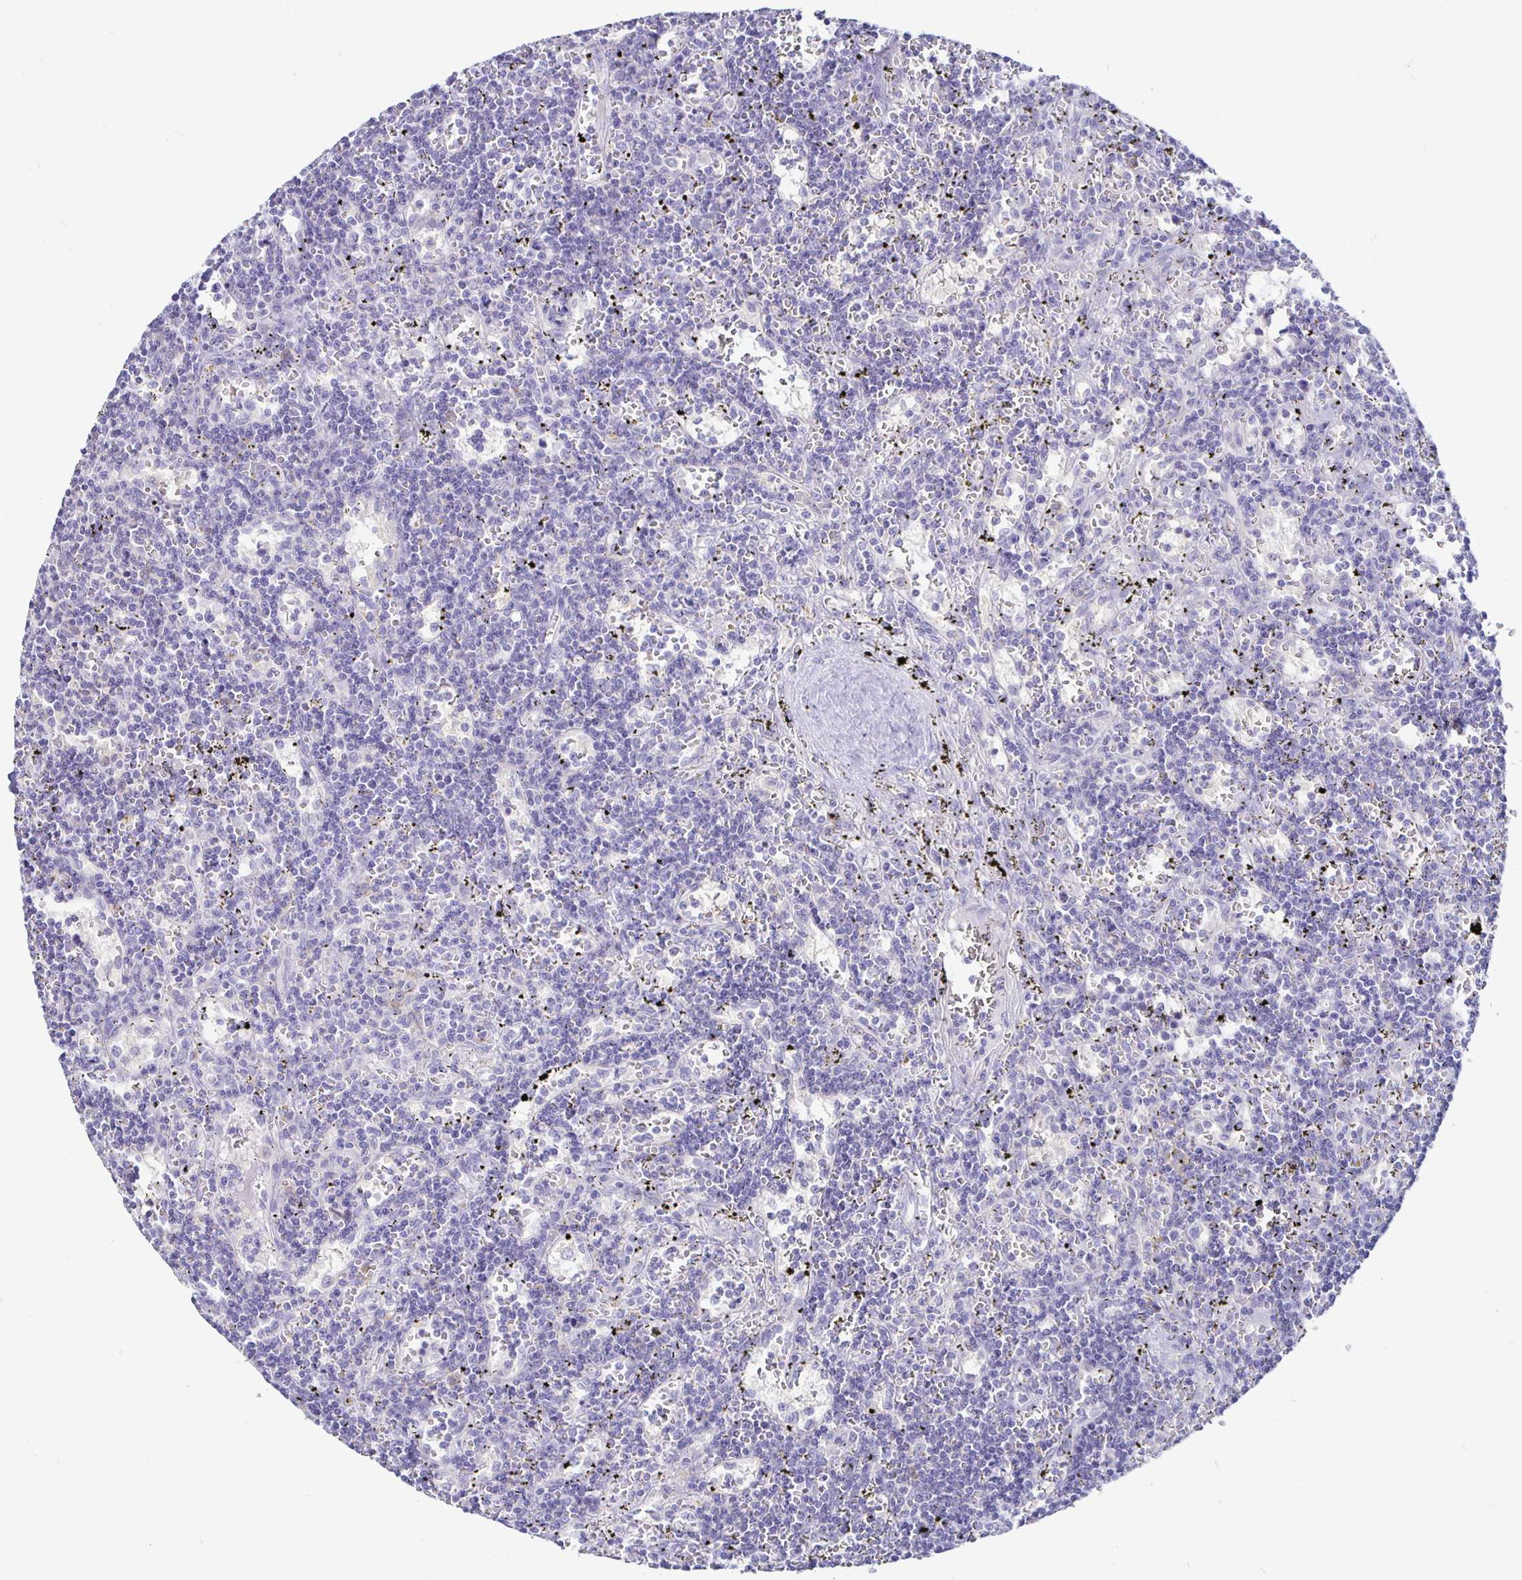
{"staining": {"intensity": "negative", "quantity": "none", "location": "none"}, "tissue": "lymphoma", "cell_type": "Tumor cells", "image_type": "cancer", "snomed": [{"axis": "morphology", "description": "Malignant lymphoma, non-Hodgkin's type, Low grade"}, {"axis": "topography", "description": "Spleen"}], "caption": "Protein analysis of lymphoma displays no significant expression in tumor cells. The staining was performed using DAB to visualize the protein expression in brown, while the nuclei were stained in blue with hematoxylin (Magnification: 20x).", "gene": "SIRPA", "patient": {"sex": "male", "age": 60}}